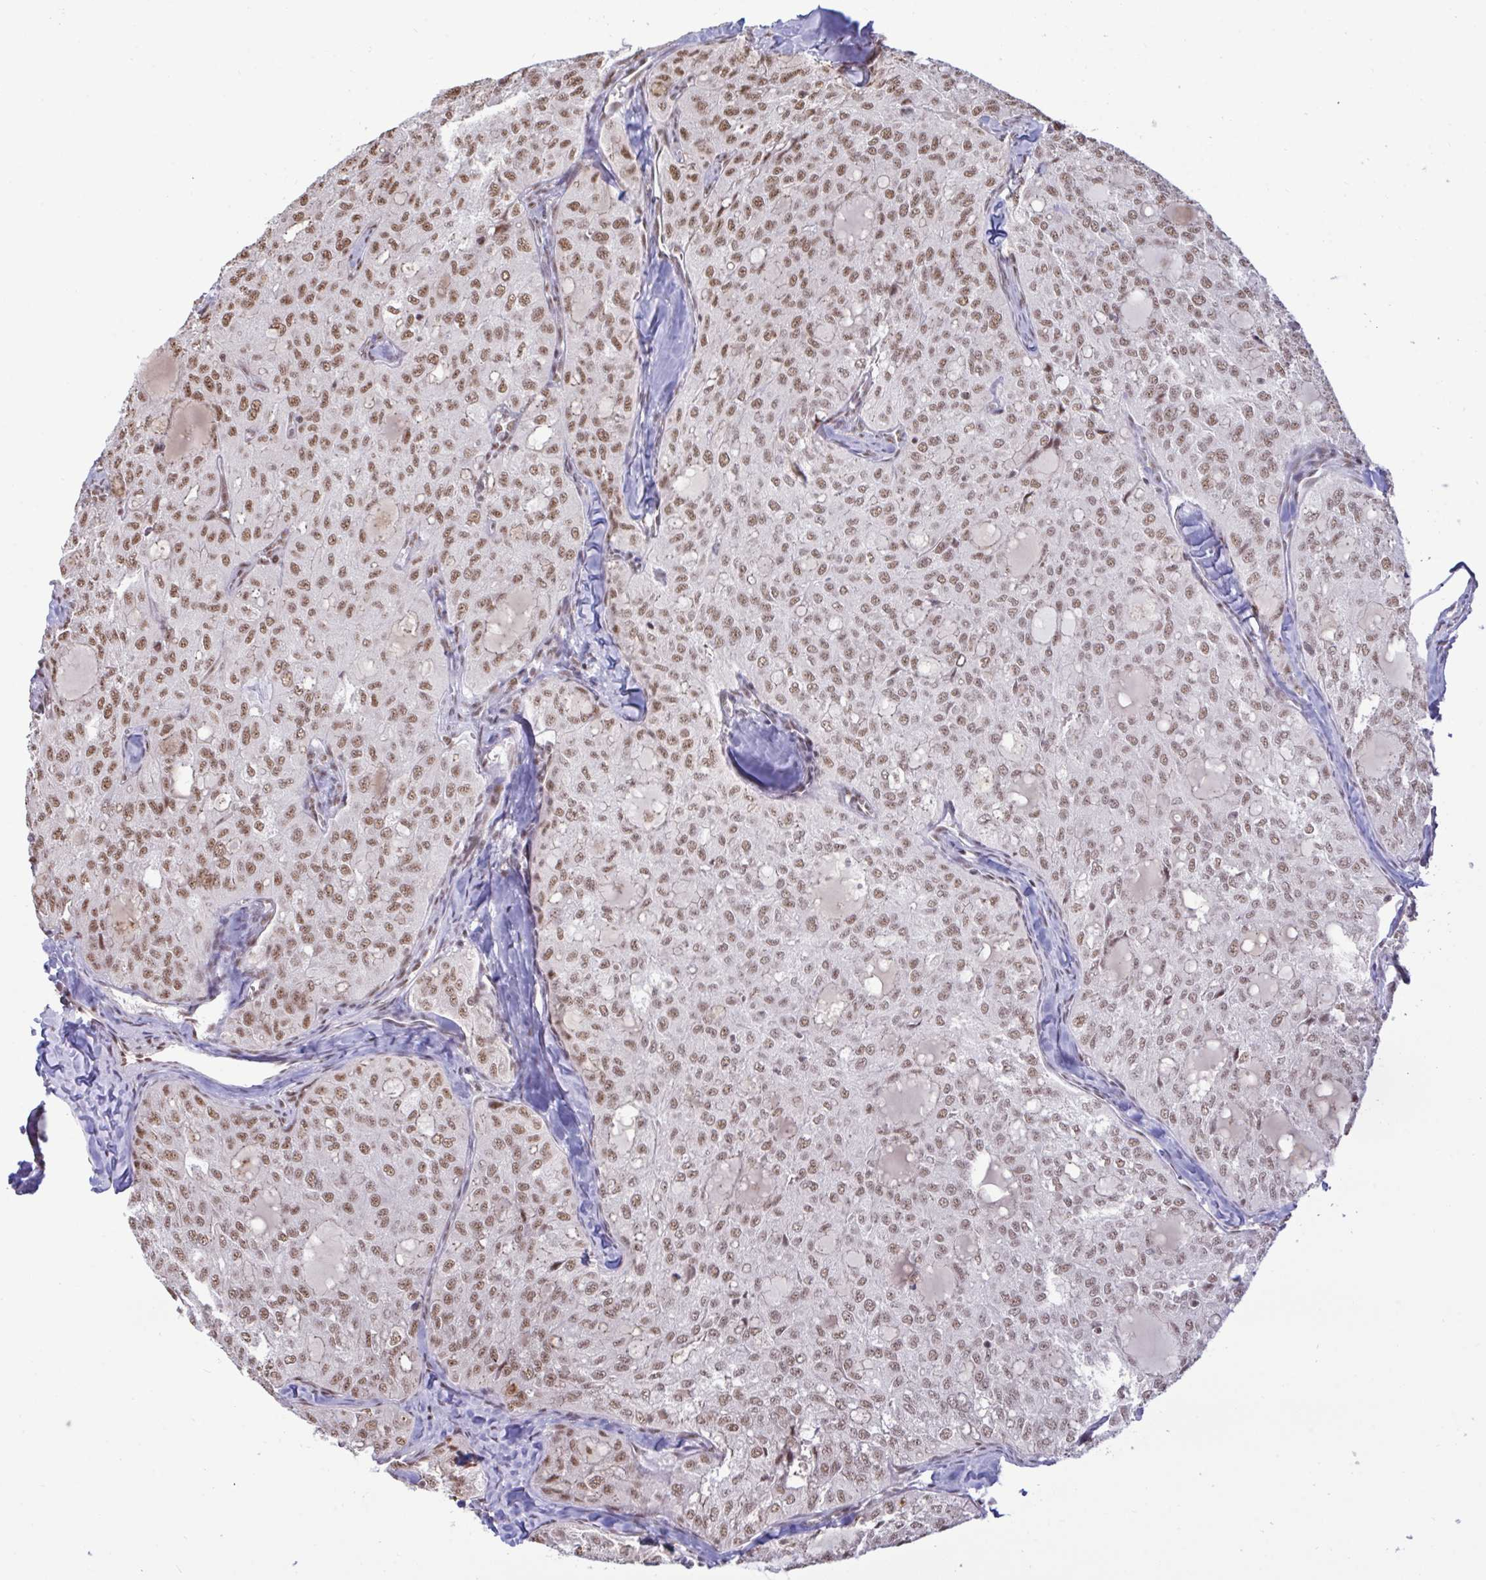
{"staining": {"intensity": "moderate", "quantity": ">75%", "location": "nuclear"}, "tissue": "thyroid cancer", "cell_type": "Tumor cells", "image_type": "cancer", "snomed": [{"axis": "morphology", "description": "Follicular adenoma carcinoma, NOS"}, {"axis": "topography", "description": "Thyroid gland"}], "caption": "This histopathology image shows immunohistochemistry staining of human thyroid cancer (follicular adenoma carcinoma), with medium moderate nuclear expression in approximately >75% of tumor cells.", "gene": "PUF60", "patient": {"sex": "male", "age": 75}}